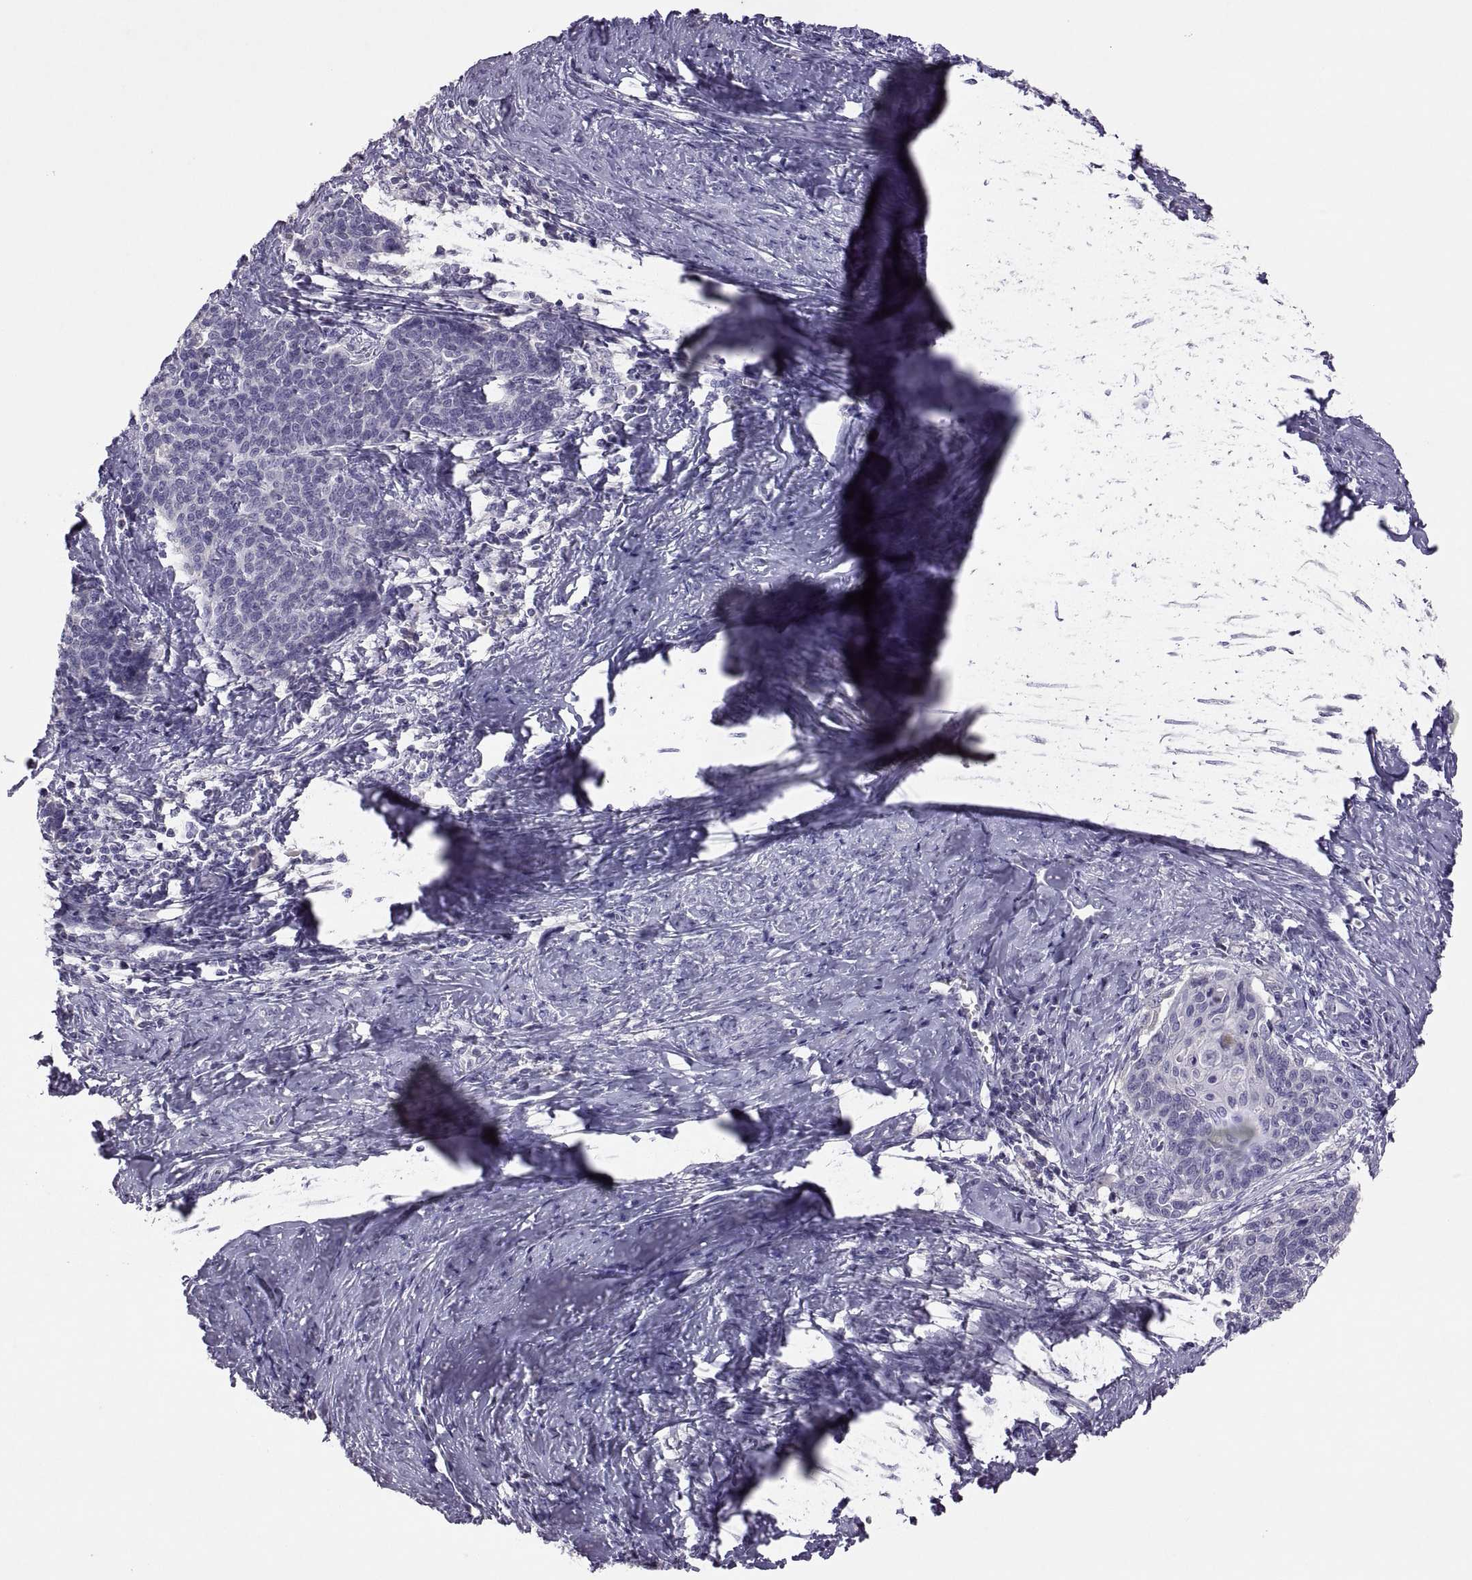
{"staining": {"intensity": "negative", "quantity": "none", "location": "none"}, "tissue": "cervical cancer", "cell_type": "Tumor cells", "image_type": "cancer", "snomed": [{"axis": "morphology", "description": "Squamous cell carcinoma, NOS"}, {"axis": "topography", "description": "Cervix"}], "caption": "The histopathology image demonstrates no significant staining in tumor cells of cervical cancer (squamous cell carcinoma).", "gene": "TBX19", "patient": {"sex": "female", "age": 39}}